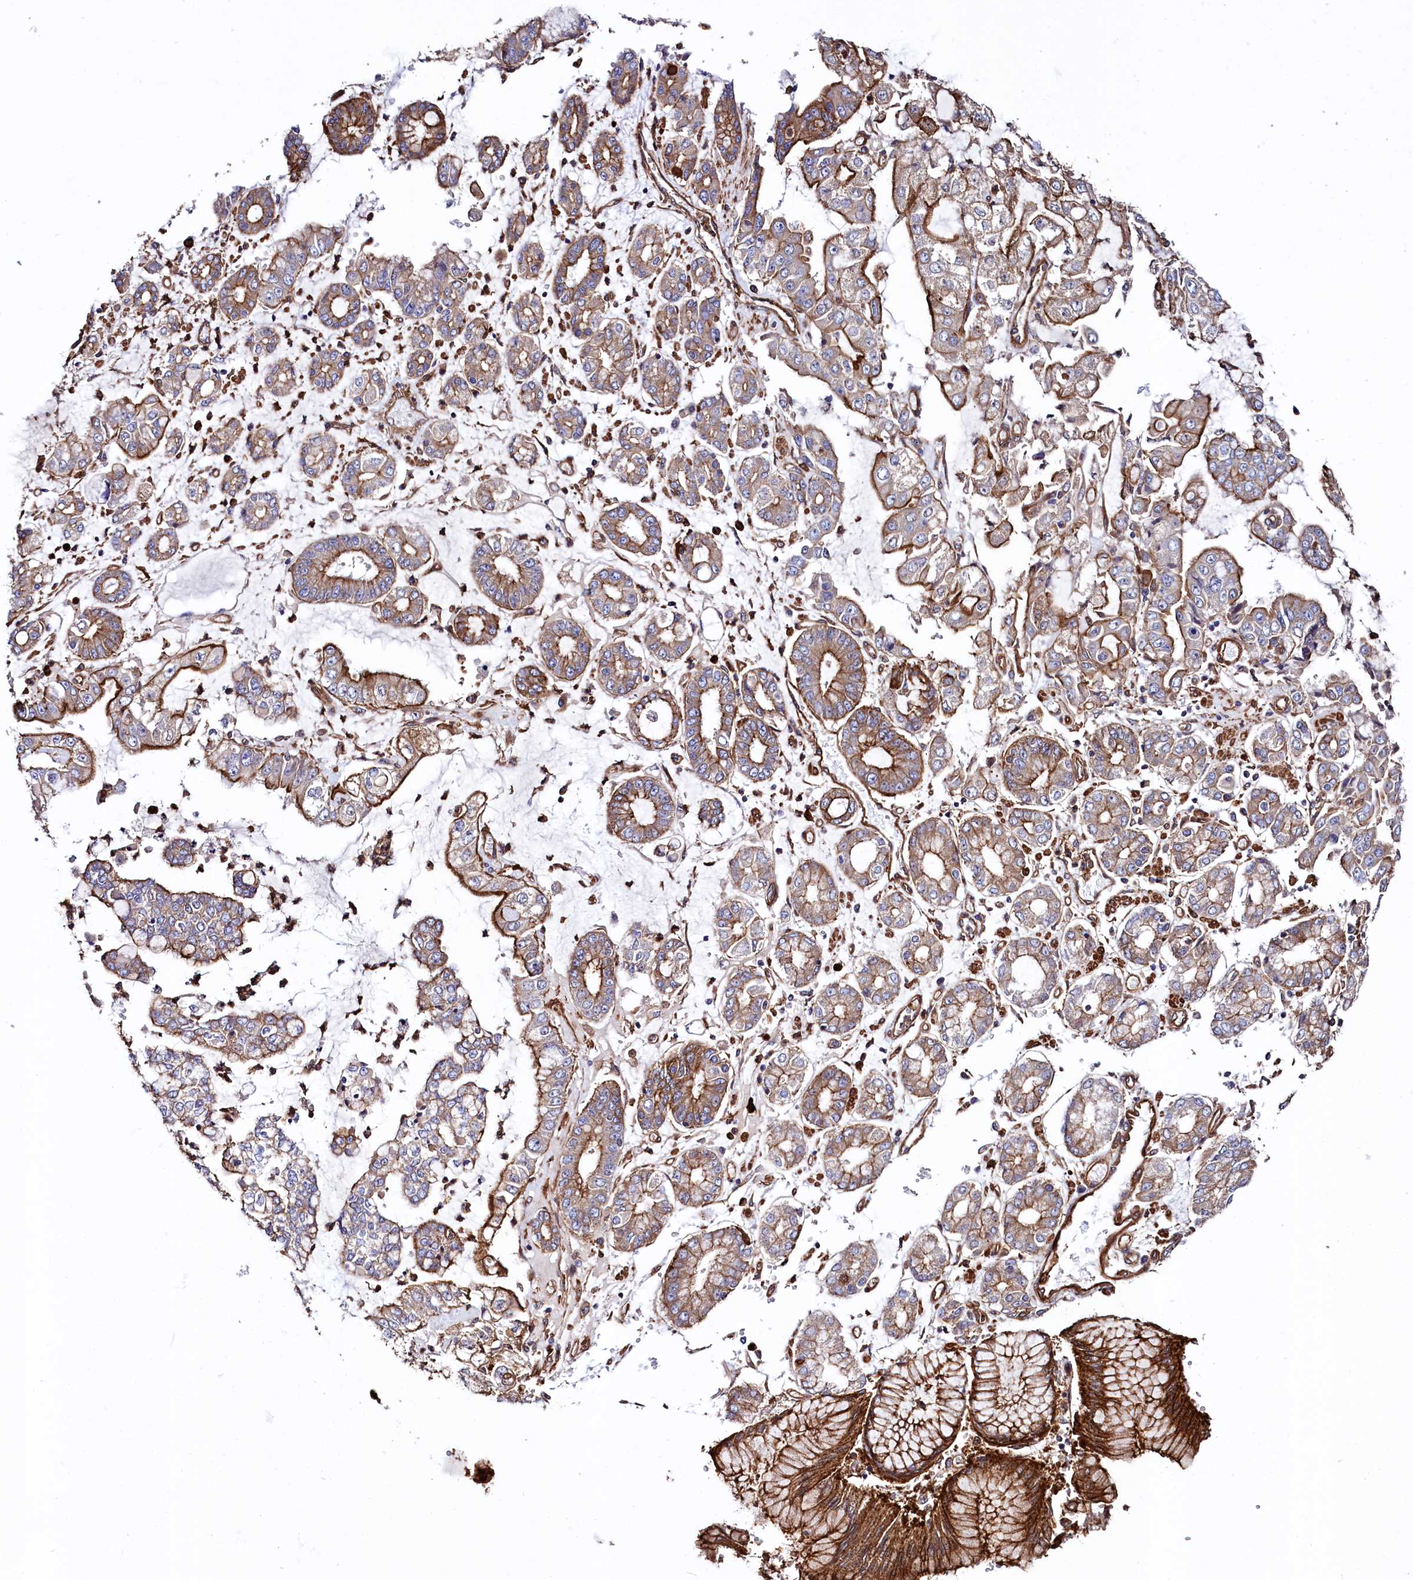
{"staining": {"intensity": "moderate", "quantity": "25%-75%", "location": "cytoplasmic/membranous"}, "tissue": "stomach cancer", "cell_type": "Tumor cells", "image_type": "cancer", "snomed": [{"axis": "morphology", "description": "Adenocarcinoma, NOS"}, {"axis": "topography", "description": "Stomach"}], "caption": "Protein analysis of stomach adenocarcinoma tissue demonstrates moderate cytoplasmic/membranous positivity in approximately 25%-75% of tumor cells.", "gene": "STAMBPL1", "patient": {"sex": "male", "age": 76}}